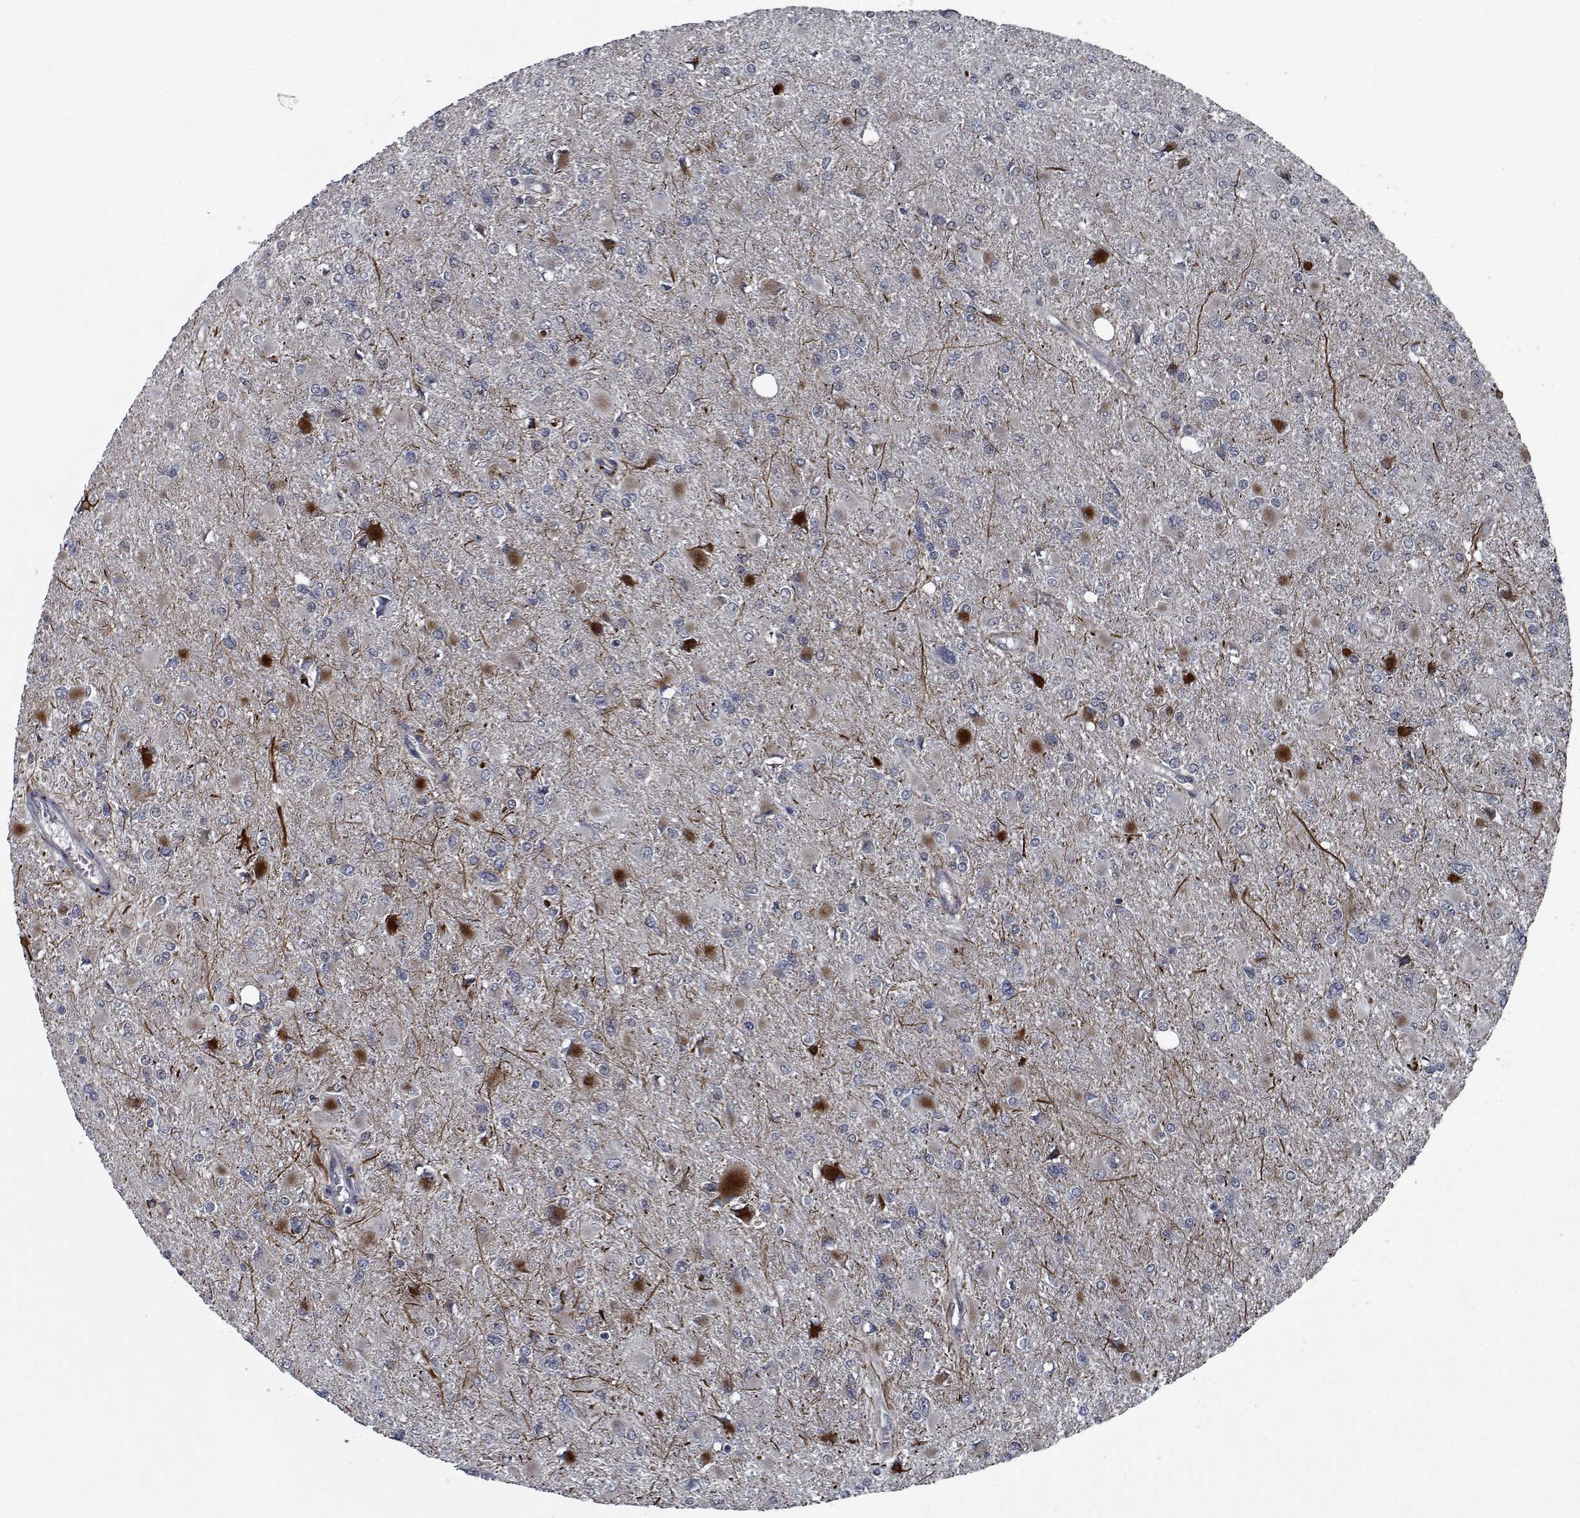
{"staining": {"intensity": "negative", "quantity": "none", "location": "none"}, "tissue": "glioma", "cell_type": "Tumor cells", "image_type": "cancer", "snomed": [{"axis": "morphology", "description": "Glioma, malignant, High grade"}, {"axis": "topography", "description": "Cerebral cortex"}], "caption": "Glioma was stained to show a protein in brown. There is no significant expression in tumor cells.", "gene": "NLK", "patient": {"sex": "female", "age": 36}}